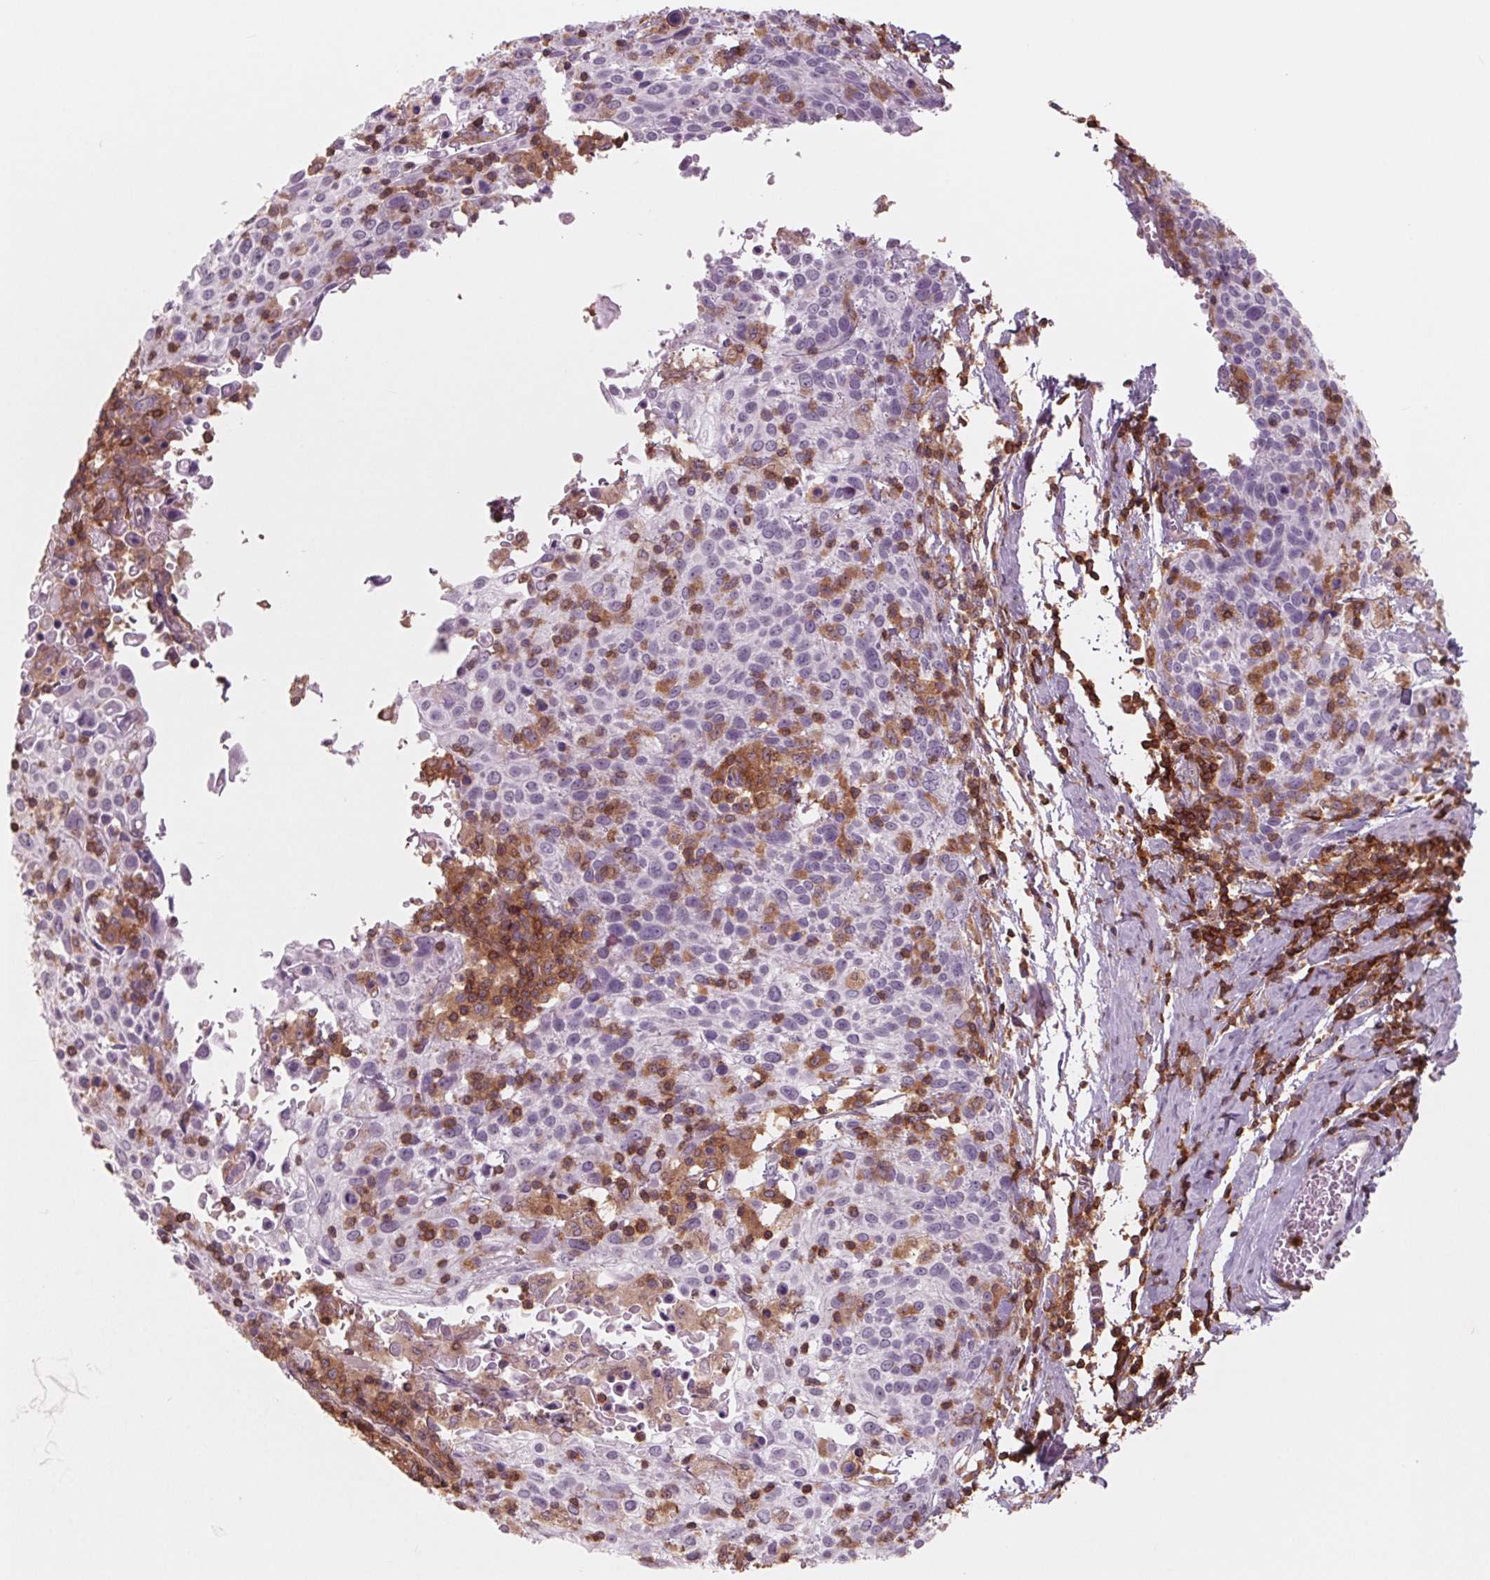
{"staining": {"intensity": "negative", "quantity": "none", "location": "none"}, "tissue": "cervical cancer", "cell_type": "Tumor cells", "image_type": "cancer", "snomed": [{"axis": "morphology", "description": "Squamous cell carcinoma, NOS"}, {"axis": "topography", "description": "Cervix"}], "caption": "DAB (3,3'-diaminobenzidine) immunohistochemical staining of human cervical cancer (squamous cell carcinoma) shows no significant positivity in tumor cells. (Stains: DAB (3,3'-diaminobenzidine) immunohistochemistry (IHC) with hematoxylin counter stain, Microscopy: brightfield microscopy at high magnification).", "gene": "ARHGAP25", "patient": {"sex": "female", "age": 61}}